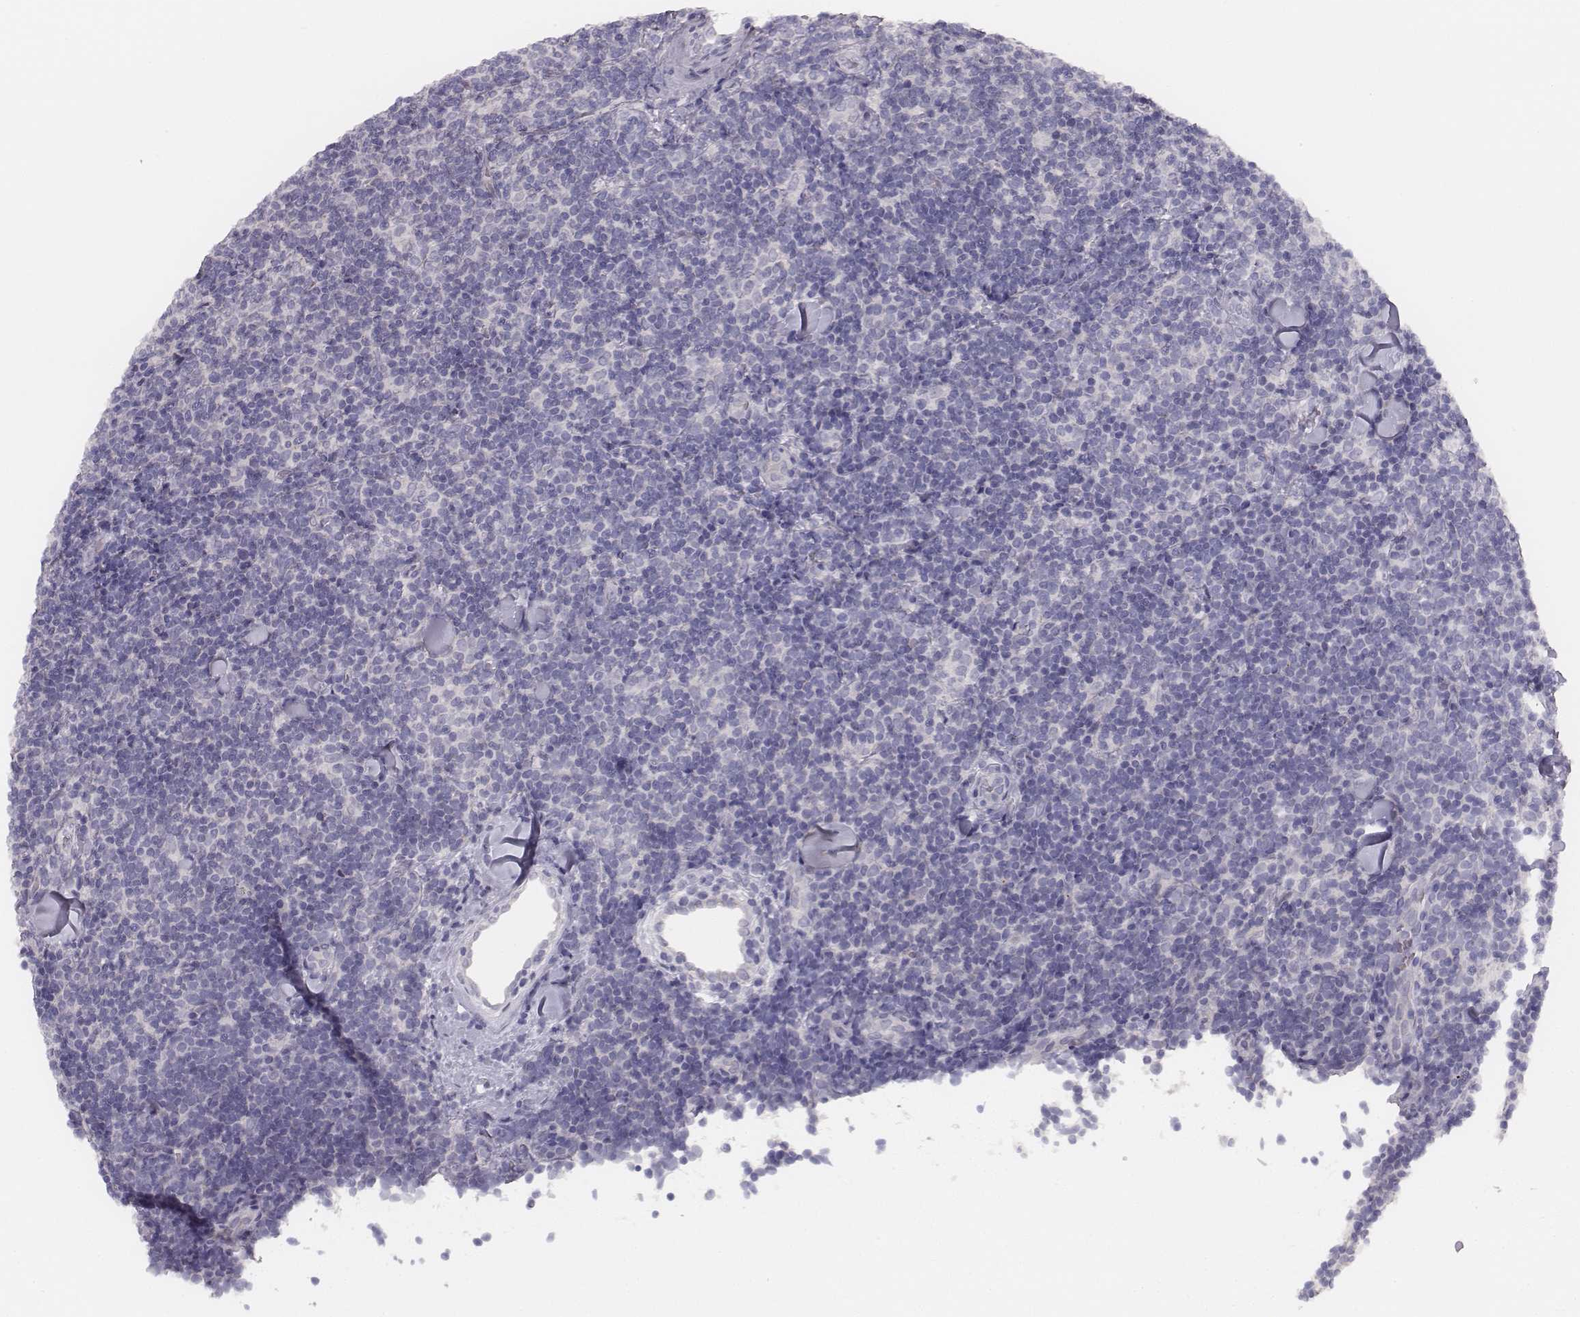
{"staining": {"intensity": "negative", "quantity": "none", "location": "none"}, "tissue": "lymphoma", "cell_type": "Tumor cells", "image_type": "cancer", "snomed": [{"axis": "morphology", "description": "Malignant lymphoma, non-Hodgkin's type, Low grade"}, {"axis": "topography", "description": "Lymph node"}], "caption": "Tumor cells show no significant expression in malignant lymphoma, non-Hodgkin's type (low-grade).", "gene": "MYH6", "patient": {"sex": "female", "age": 56}}